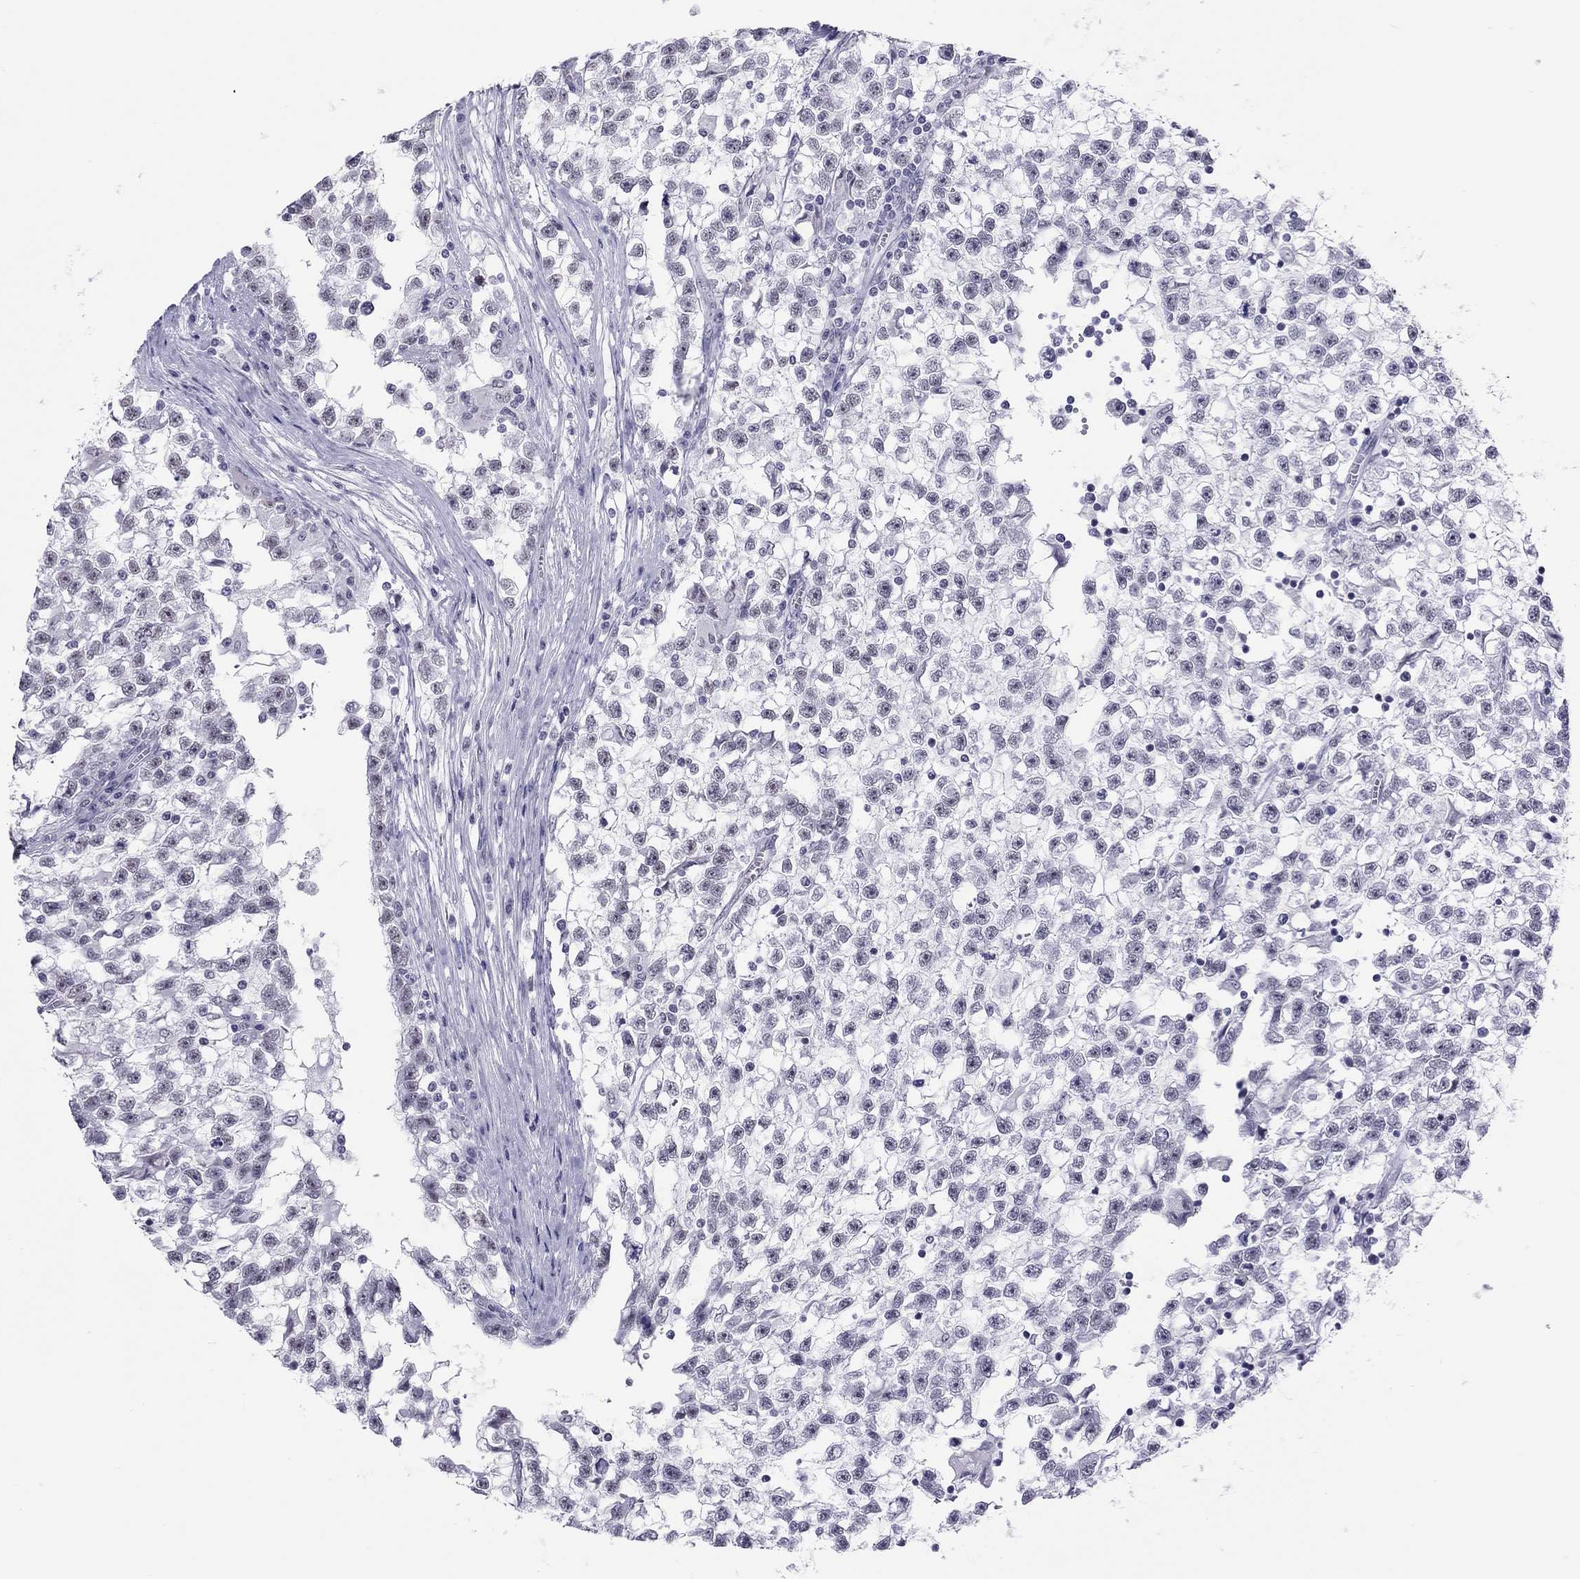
{"staining": {"intensity": "negative", "quantity": "none", "location": "none"}, "tissue": "testis cancer", "cell_type": "Tumor cells", "image_type": "cancer", "snomed": [{"axis": "morphology", "description": "Seminoma, NOS"}, {"axis": "topography", "description": "Testis"}], "caption": "This is a photomicrograph of immunohistochemistry (IHC) staining of testis cancer, which shows no expression in tumor cells.", "gene": "JHY", "patient": {"sex": "male", "age": 31}}